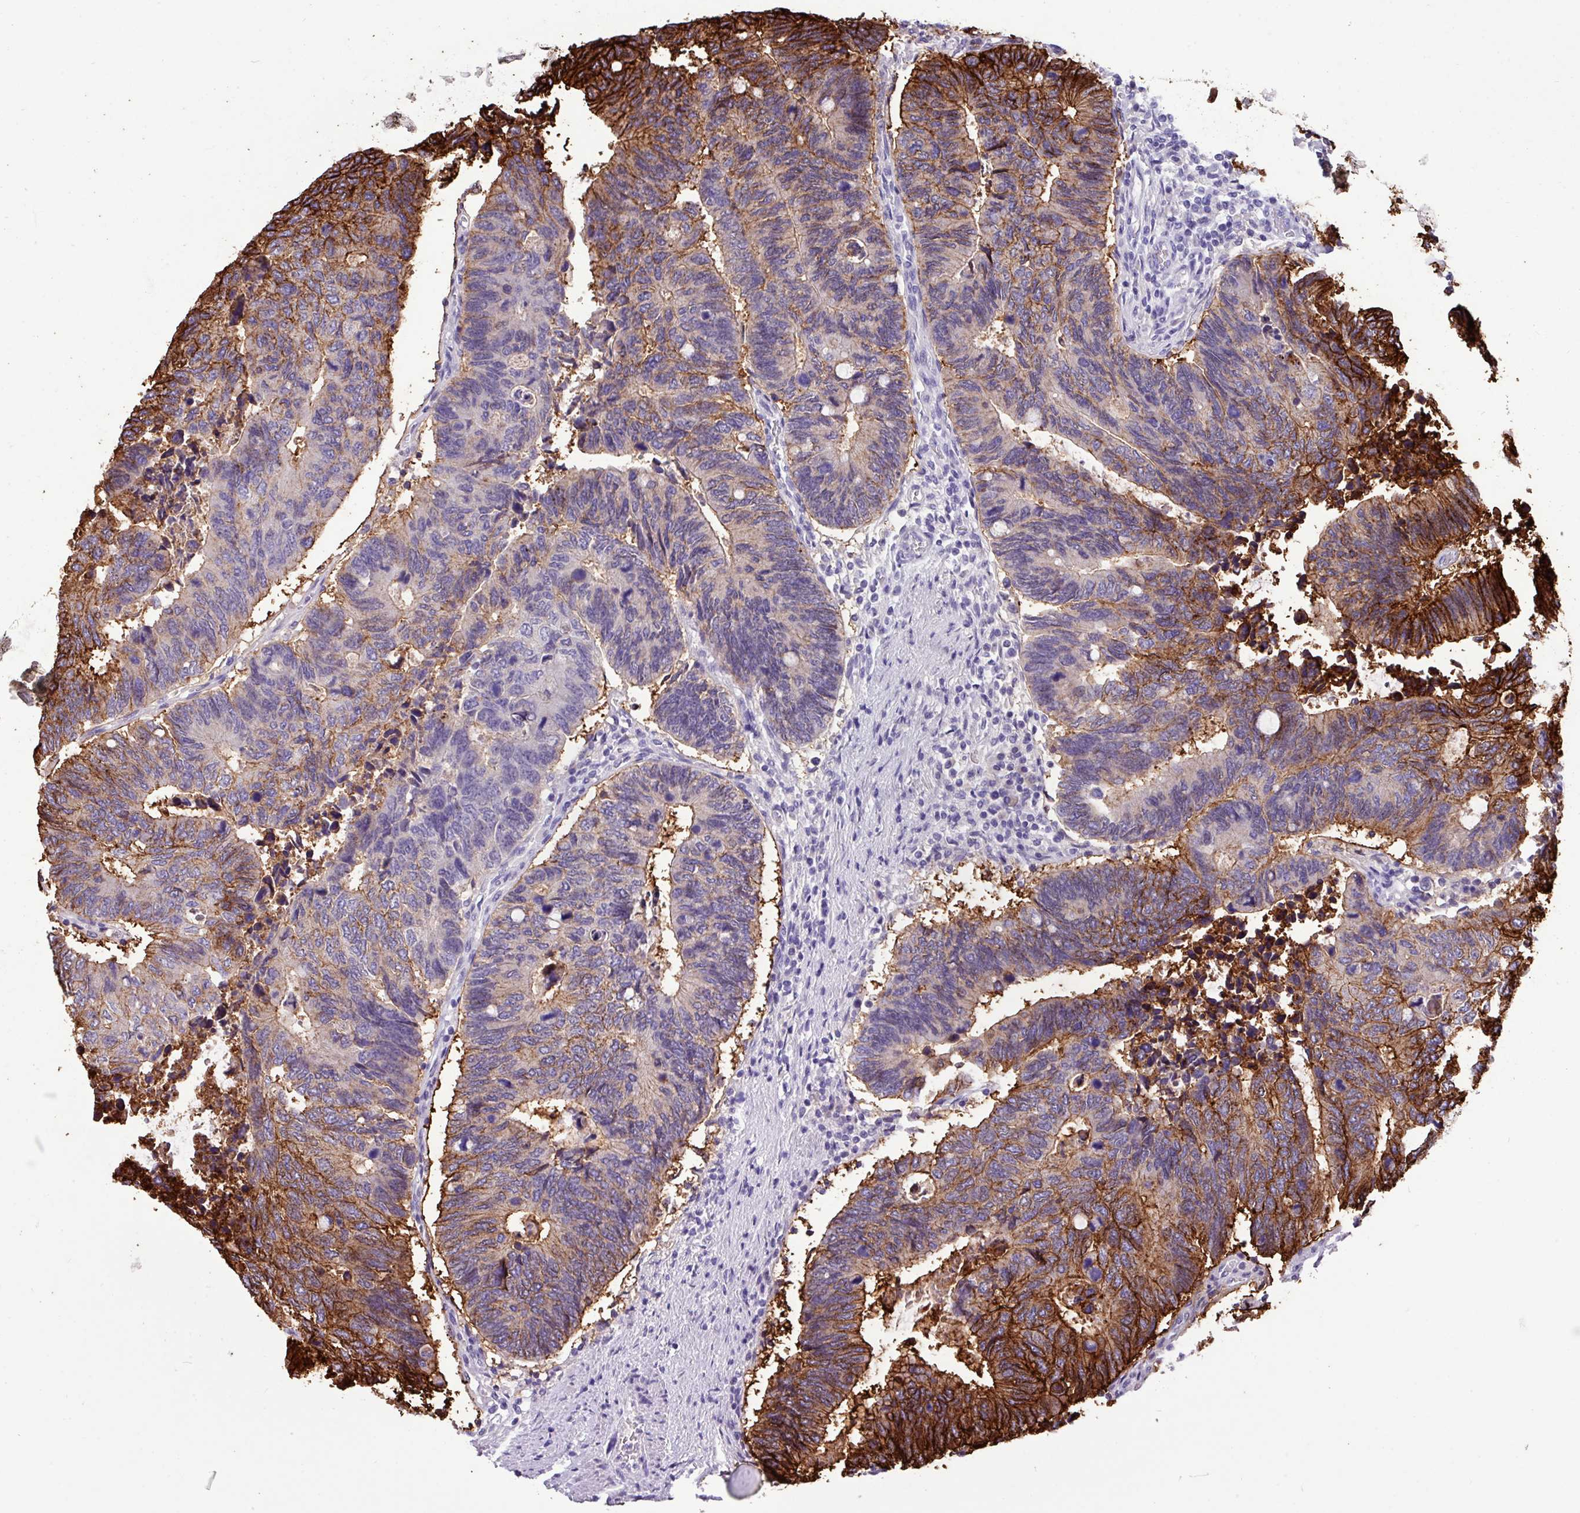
{"staining": {"intensity": "strong", "quantity": "25%-75%", "location": "cytoplasmic/membranous"}, "tissue": "colorectal cancer", "cell_type": "Tumor cells", "image_type": "cancer", "snomed": [{"axis": "morphology", "description": "Adenocarcinoma, NOS"}, {"axis": "topography", "description": "Colon"}], "caption": "Tumor cells show high levels of strong cytoplasmic/membranous expression in about 25%-75% of cells in colorectal adenocarcinoma. Ihc stains the protein of interest in brown and the nuclei are stained blue.", "gene": "EPCAM", "patient": {"sex": "male", "age": 87}}